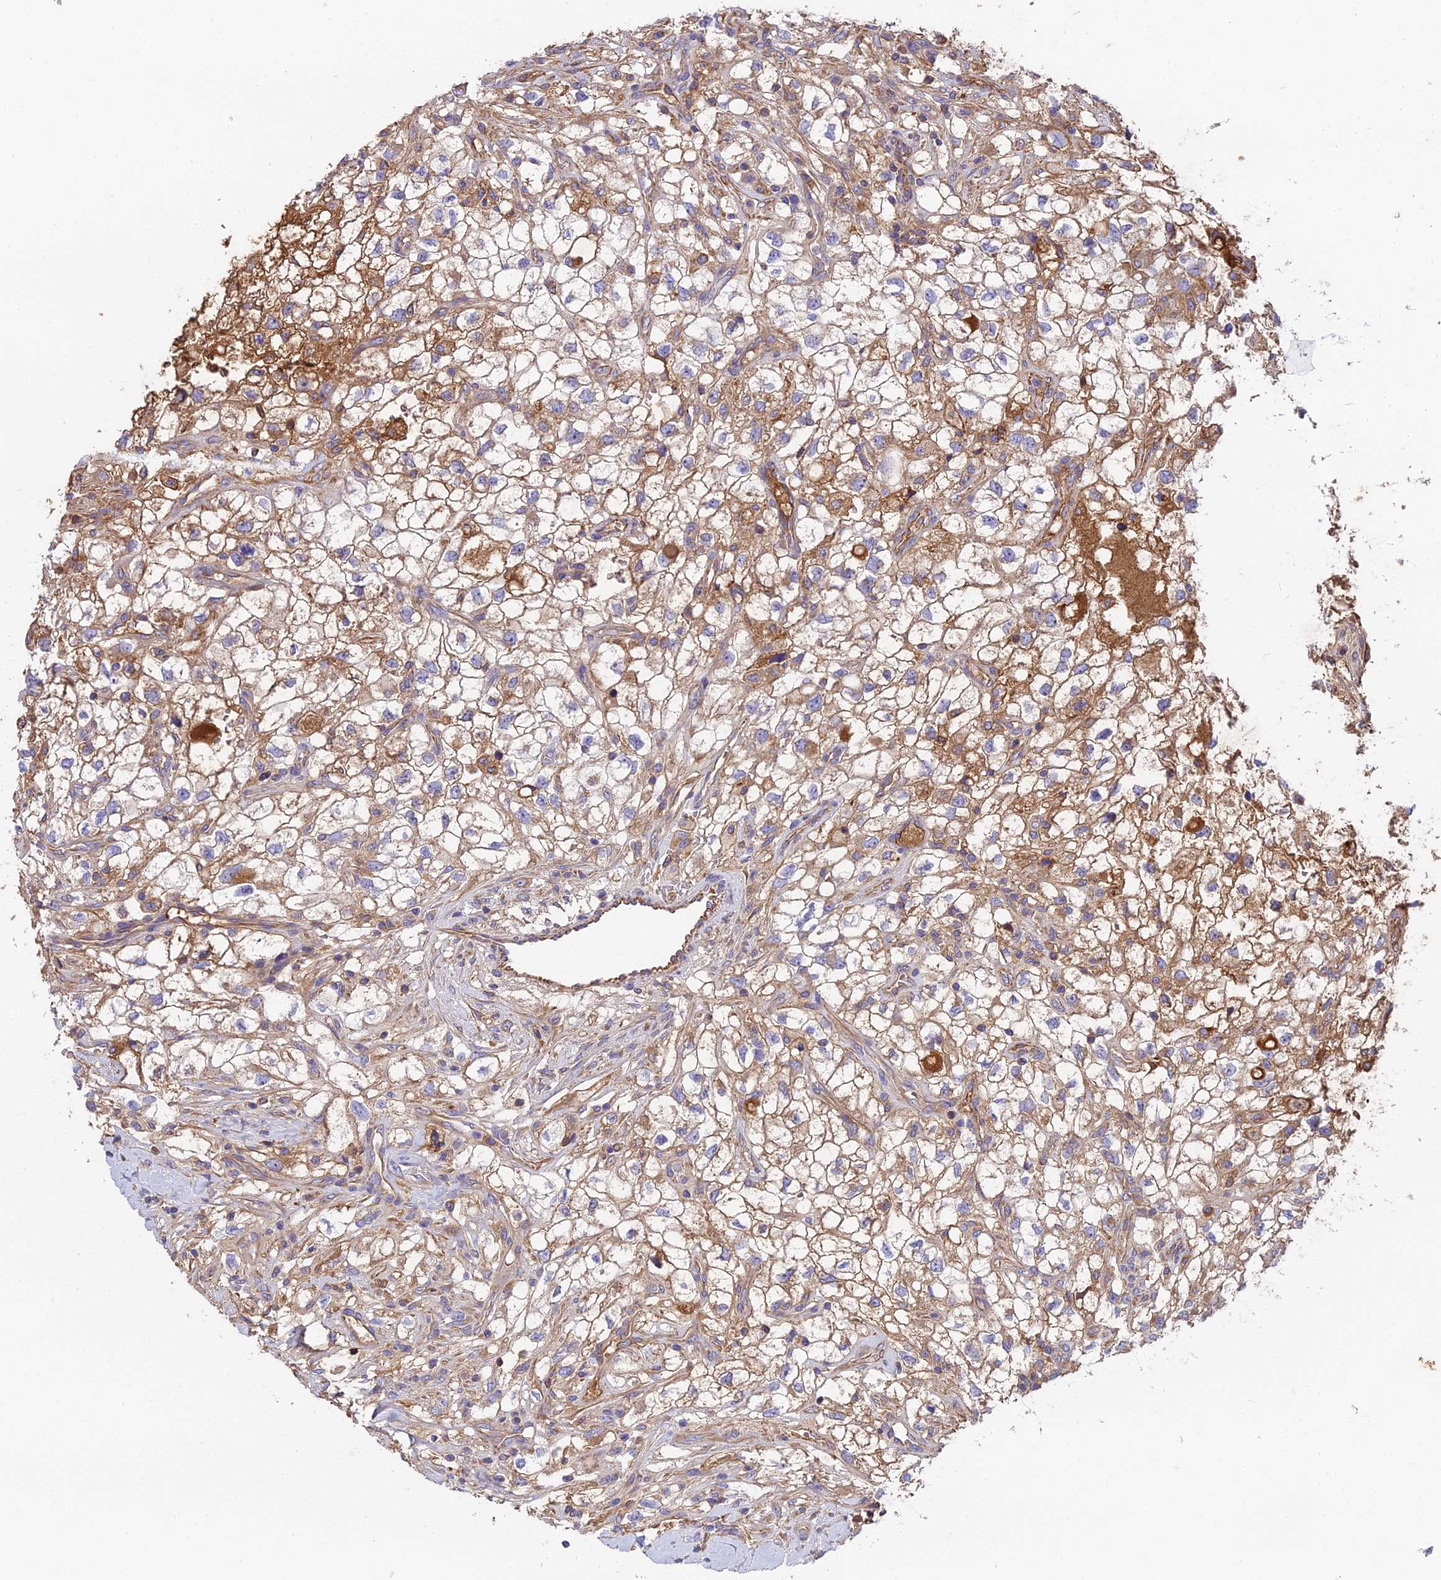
{"staining": {"intensity": "moderate", "quantity": "25%-75%", "location": "cytoplasmic/membranous"}, "tissue": "renal cancer", "cell_type": "Tumor cells", "image_type": "cancer", "snomed": [{"axis": "morphology", "description": "Adenocarcinoma, NOS"}, {"axis": "topography", "description": "Kidney"}], "caption": "Renal adenocarcinoma stained for a protein displays moderate cytoplasmic/membranous positivity in tumor cells.", "gene": "BEX4", "patient": {"sex": "male", "age": 59}}